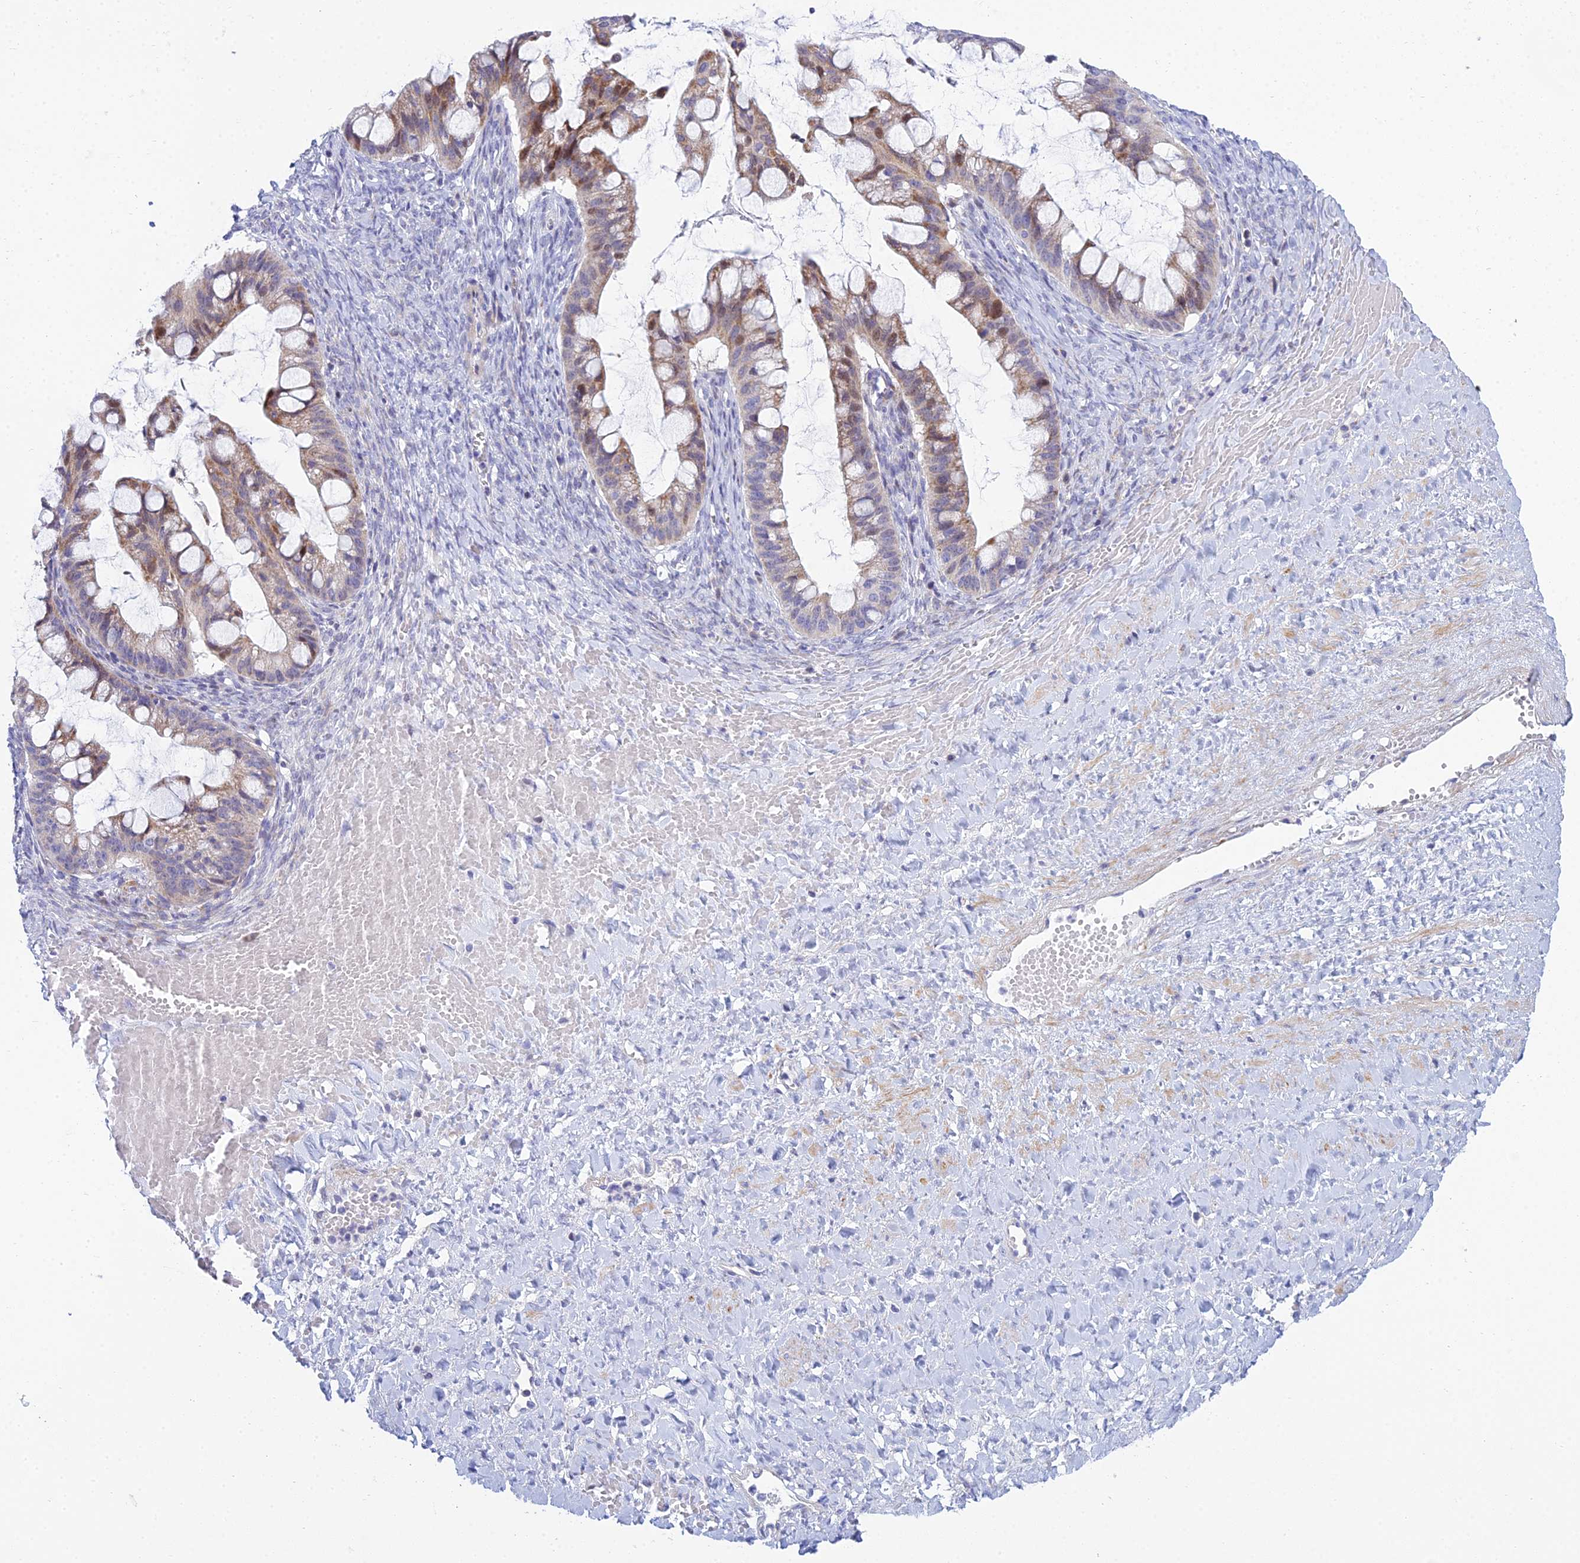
{"staining": {"intensity": "weak", "quantity": "25%-75%", "location": "cytoplasmic/membranous"}, "tissue": "ovarian cancer", "cell_type": "Tumor cells", "image_type": "cancer", "snomed": [{"axis": "morphology", "description": "Cystadenocarcinoma, mucinous, NOS"}, {"axis": "topography", "description": "Ovary"}], "caption": "Immunohistochemical staining of human ovarian mucinous cystadenocarcinoma reveals low levels of weak cytoplasmic/membranous protein positivity in approximately 25%-75% of tumor cells.", "gene": "PRR13", "patient": {"sex": "female", "age": 73}}